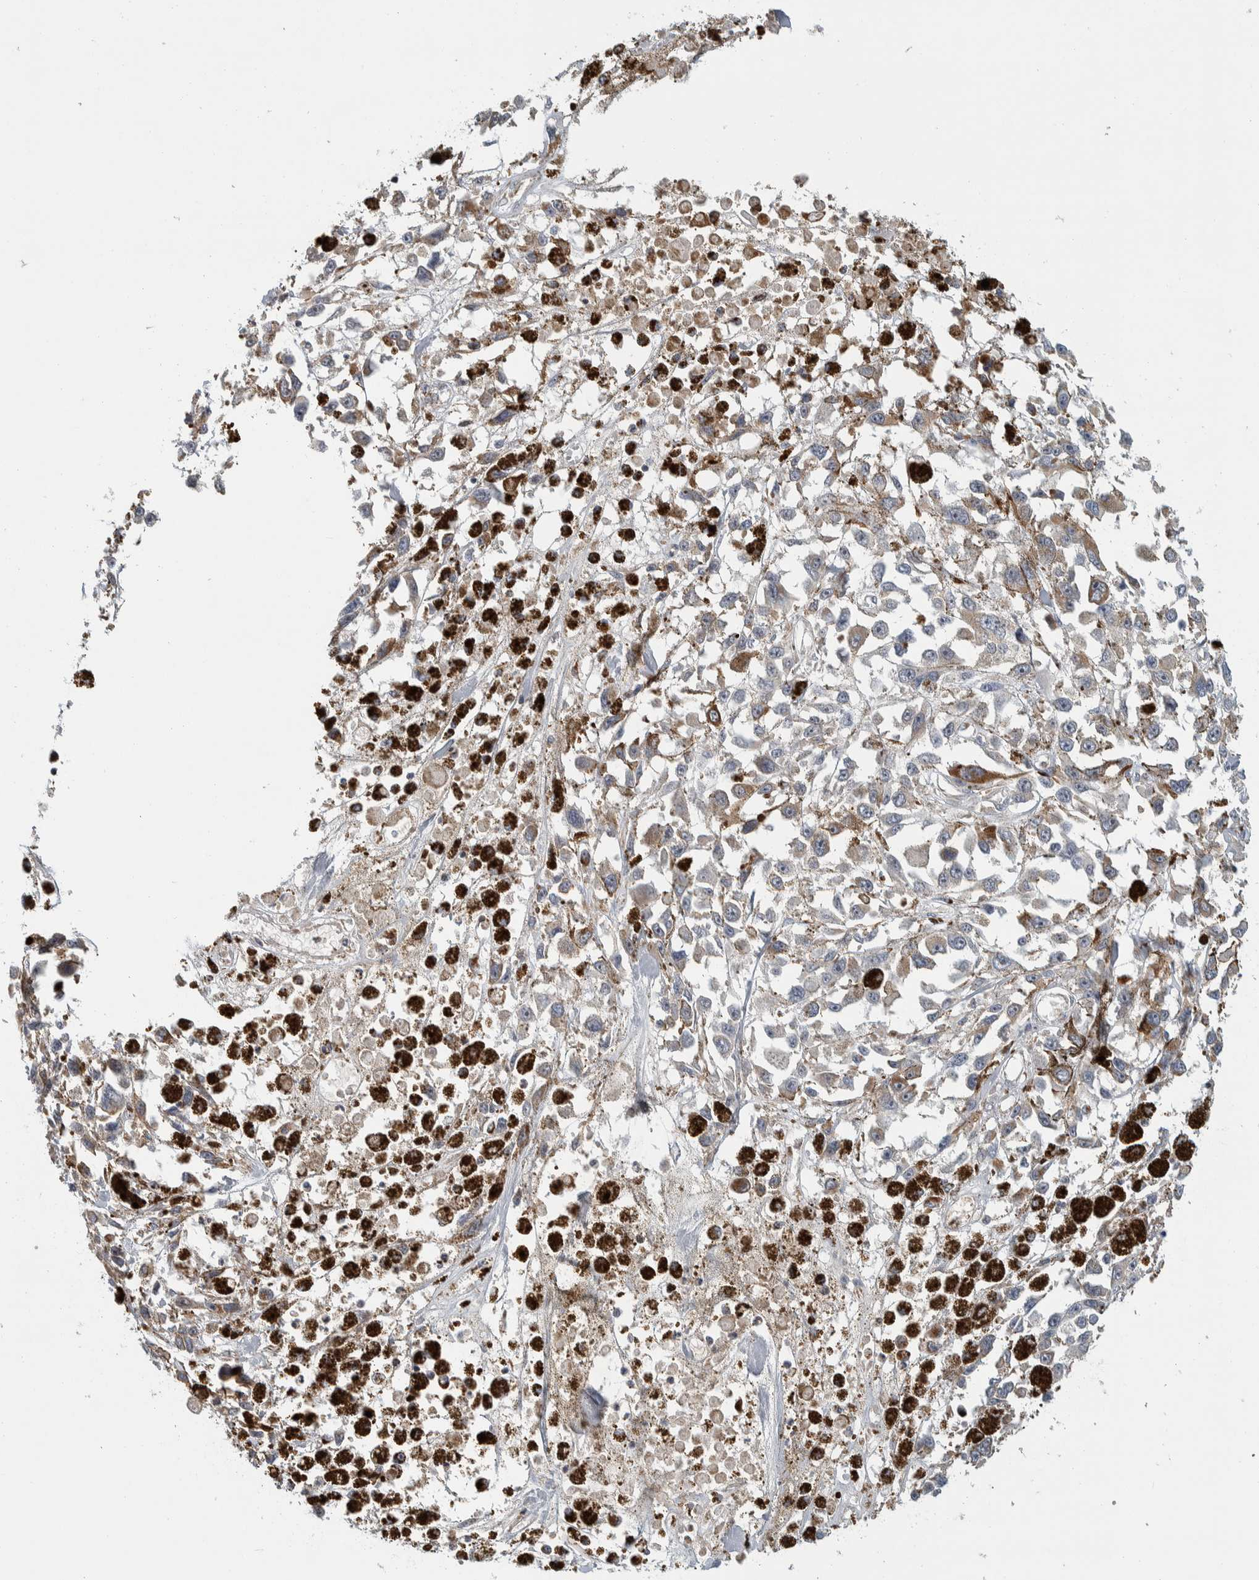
{"staining": {"intensity": "weak", "quantity": "25%-75%", "location": "cytoplasmic/membranous"}, "tissue": "melanoma", "cell_type": "Tumor cells", "image_type": "cancer", "snomed": [{"axis": "morphology", "description": "Malignant melanoma, Metastatic site"}, {"axis": "topography", "description": "Lymph node"}], "caption": "Brown immunohistochemical staining in malignant melanoma (metastatic site) reveals weak cytoplasmic/membranous positivity in approximately 25%-75% of tumor cells.", "gene": "AFP", "patient": {"sex": "male", "age": 59}}